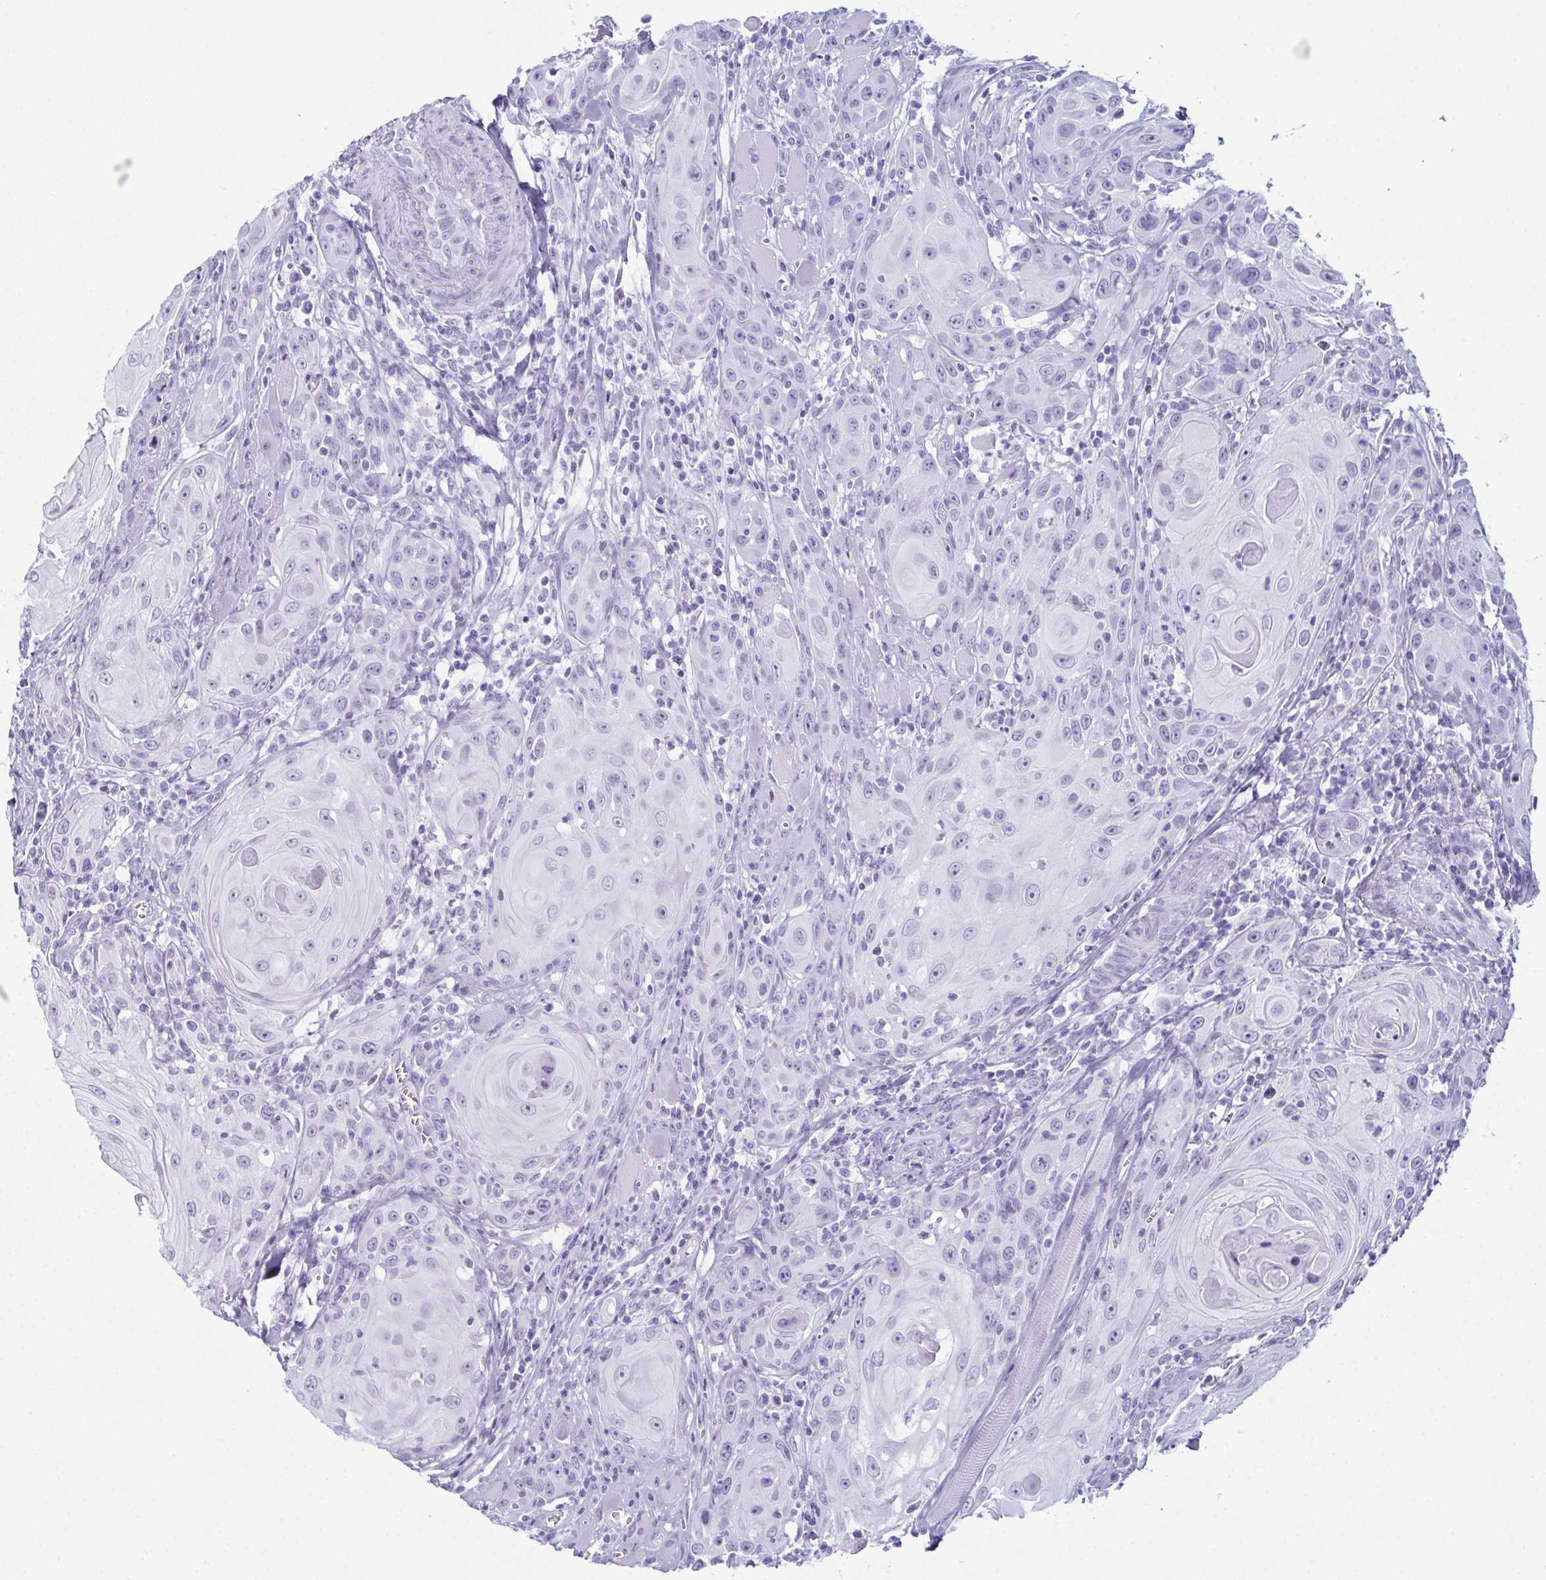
{"staining": {"intensity": "negative", "quantity": "none", "location": "none"}, "tissue": "head and neck cancer", "cell_type": "Tumor cells", "image_type": "cancer", "snomed": [{"axis": "morphology", "description": "Squamous cell carcinoma, NOS"}, {"axis": "topography", "description": "Head-Neck"}], "caption": "Histopathology image shows no significant protein positivity in tumor cells of head and neck cancer.", "gene": "ENKUR", "patient": {"sex": "female", "age": 80}}